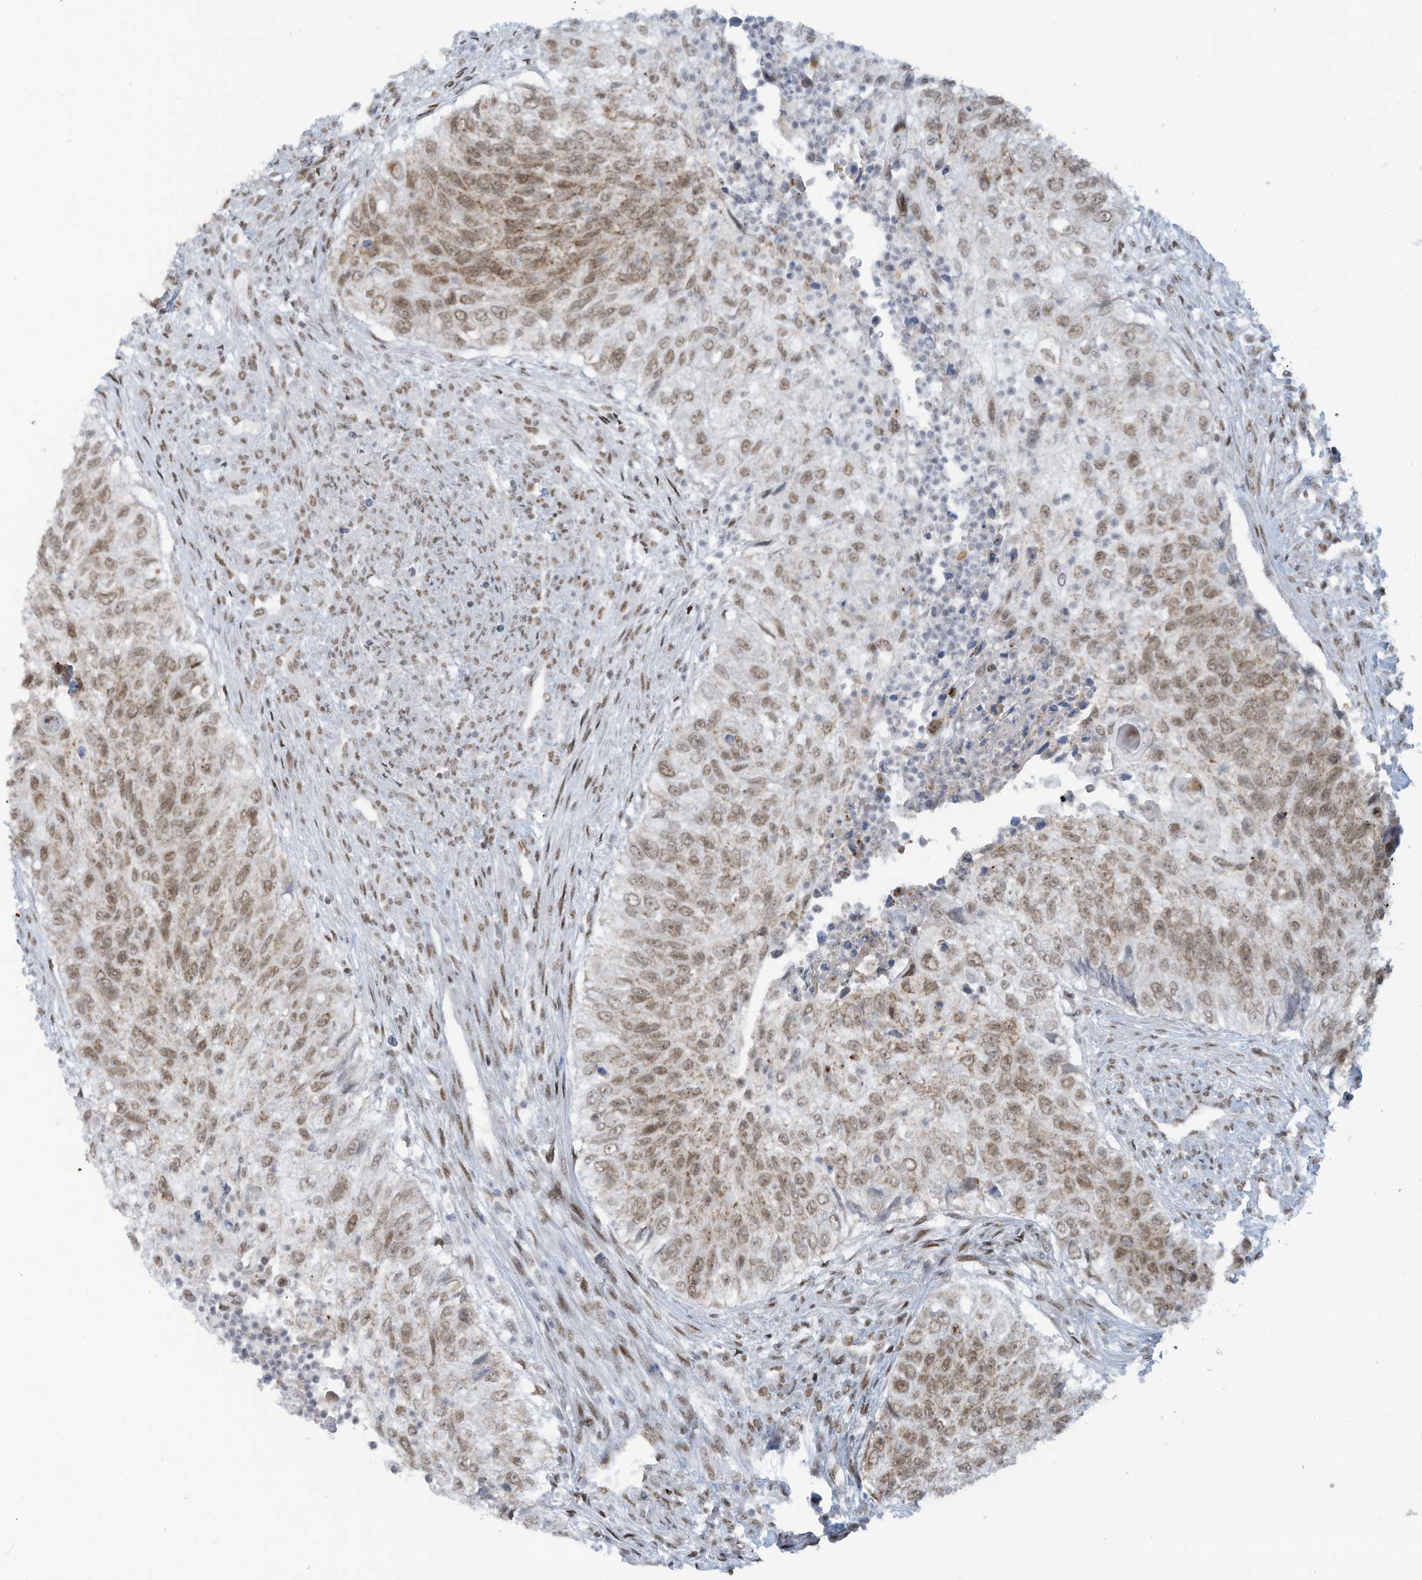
{"staining": {"intensity": "moderate", "quantity": ">75%", "location": "nuclear"}, "tissue": "urothelial cancer", "cell_type": "Tumor cells", "image_type": "cancer", "snomed": [{"axis": "morphology", "description": "Urothelial carcinoma, High grade"}, {"axis": "topography", "description": "Urinary bladder"}], "caption": "Immunohistochemistry micrograph of neoplastic tissue: urothelial cancer stained using IHC shows medium levels of moderate protein expression localized specifically in the nuclear of tumor cells, appearing as a nuclear brown color.", "gene": "ECT2L", "patient": {"sex": "female", "age": 60}}